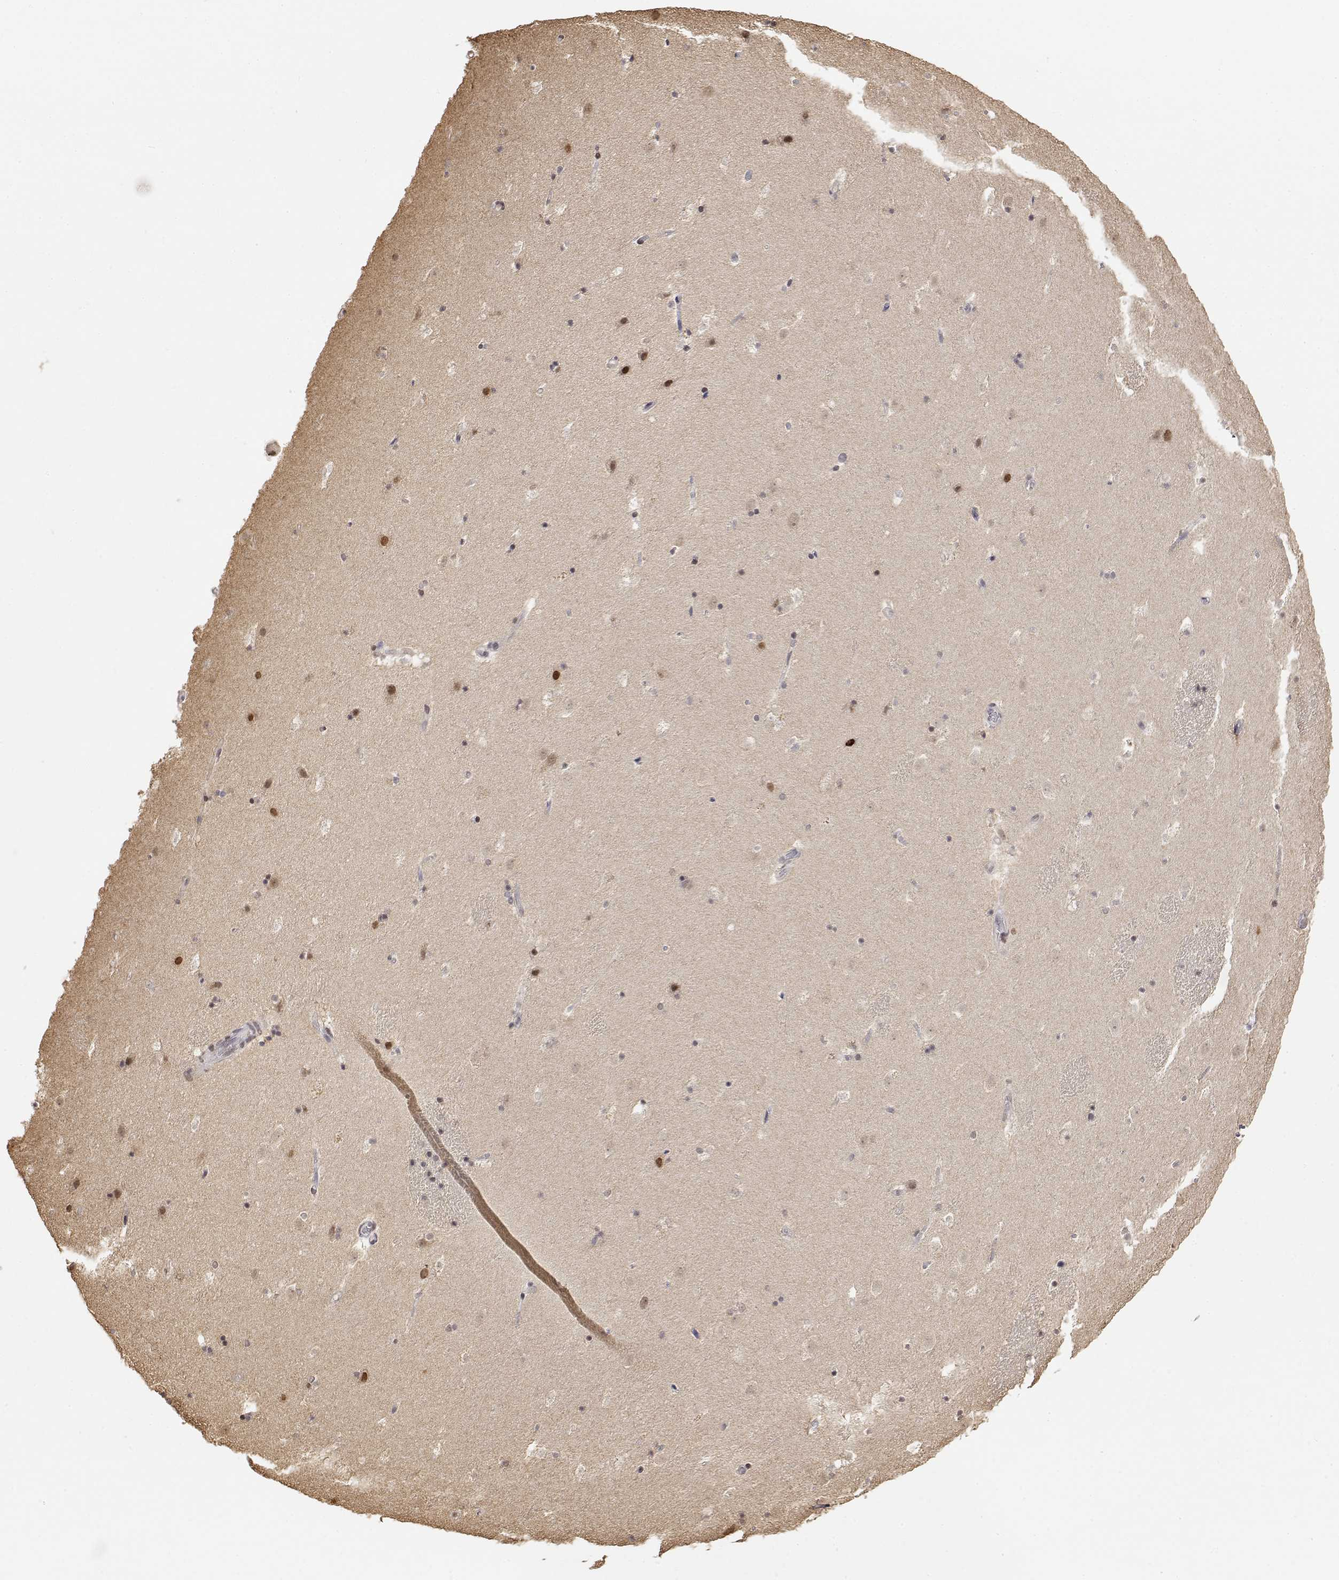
{"staining": {"intensity": "moderate", "quantity": "25%-75%", "location": "nuclear"}, "tissue": "caudate", "cell_type": "Glial cells", "image_type": "normal", "snomed": [{"axis": "morphology", "description": "Normal tissue, NOS"}, {"axis": "topography", "description": "Lateral ventricle wall"}], "caption": "An IHC micrograph of benign tissue is shown. Protein staining in brown highlights moderate nuclear positivity in caudate within glial cells.", "gene": "TPI1", "patient": {"sex": "male", "age": 37}}